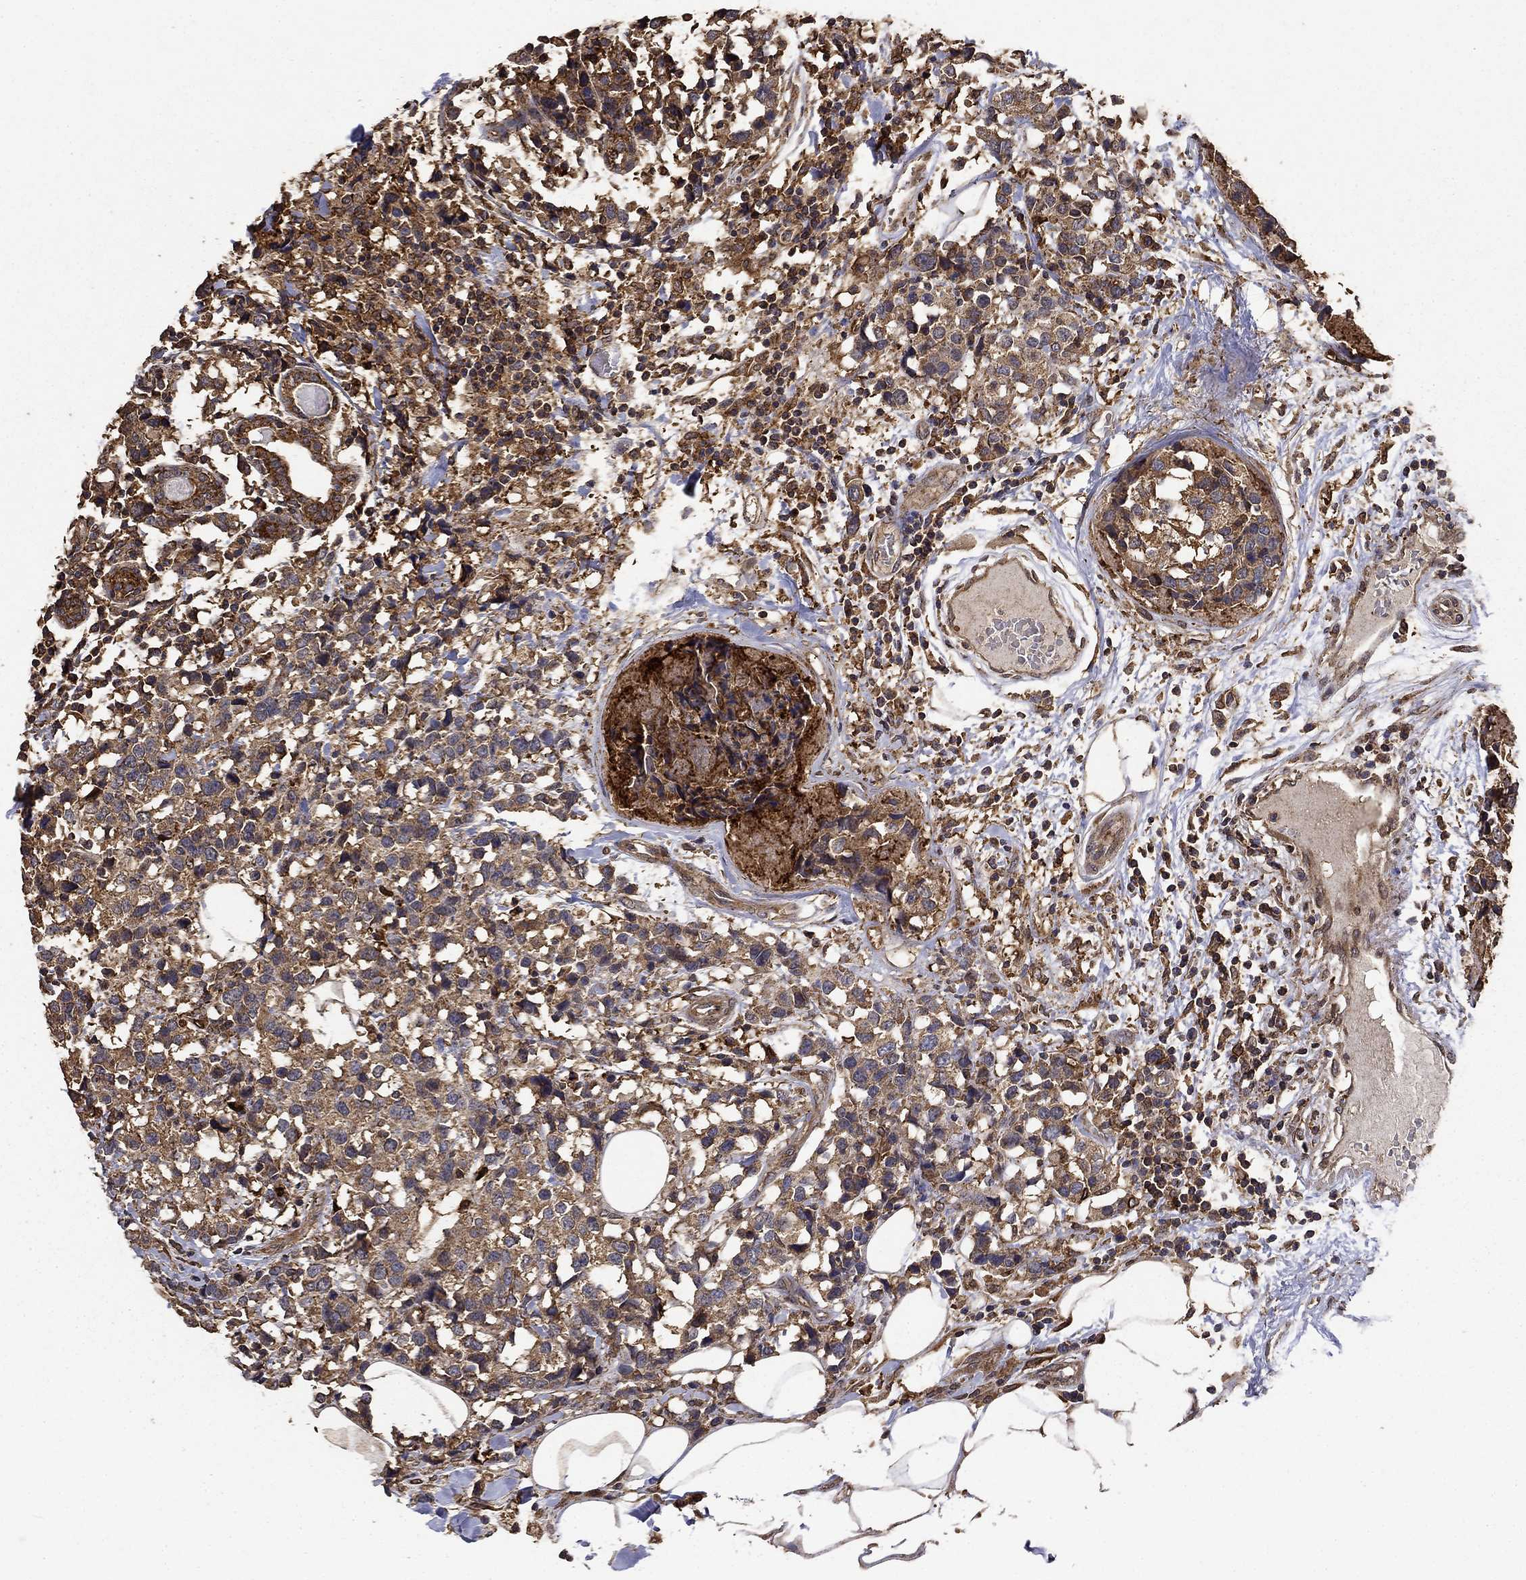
{"staining": {"intensity": "moderate", "quantity": "25%-75%", "location": "cytoplasmic/membranous"}, "tissue": "breast cancer", "cell_type": "Tumor cells", "image_type": "cancer", "snomed": [{"axis": "morphology", "description": "Lobular carcinoma"}, {"axis": "topography", "description": "Breast"}], "caption": "This photomicrograph demonstrates breast cancer stained with immunohistochemistry (IHC) to label a protein in brown. The cytoplasmic/membranous of tumor cells show moderate positivity for the protein. Nuclei are counter-stained blue.", "gene": "IFRD1", "patient": {"sex": "female", "age": 59}}